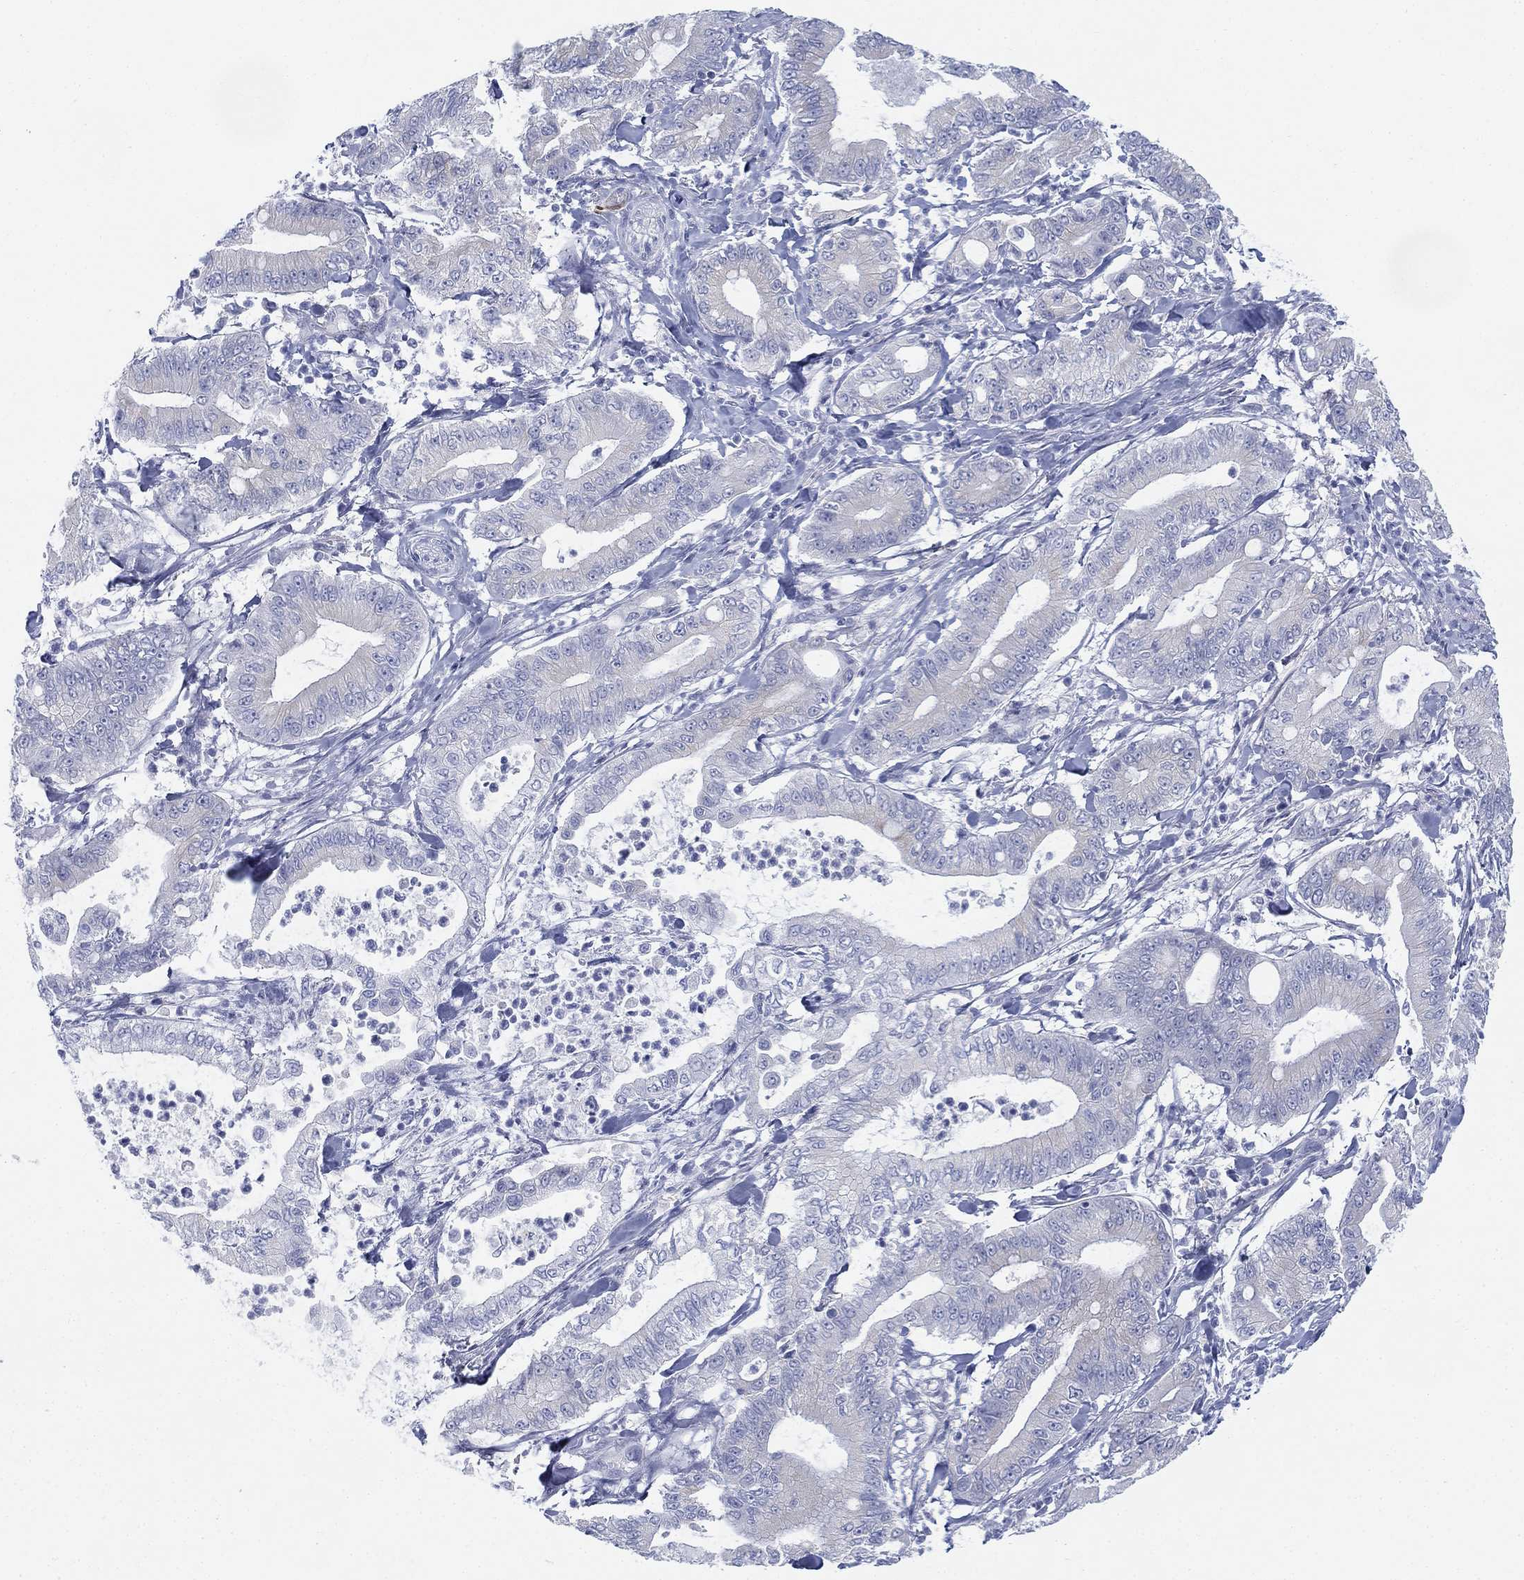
{"staining": {"intensity": "negative", "quantity": "none", "location": "none"}, "tissue": "pancreatic cancer", "cell_type": "Tumor cells", "image_type": "cancer", "snomed": [{"axis": "morphology", "description": "Adenocarcinoma, NOS"}, {"axis": "topography", "description": "Pancreas"}], "caption": "Tumor cells show no significant expression in pancreatic cancer.", "gene": "GCNA", "patient": {"sex": "male", "age": 71}}